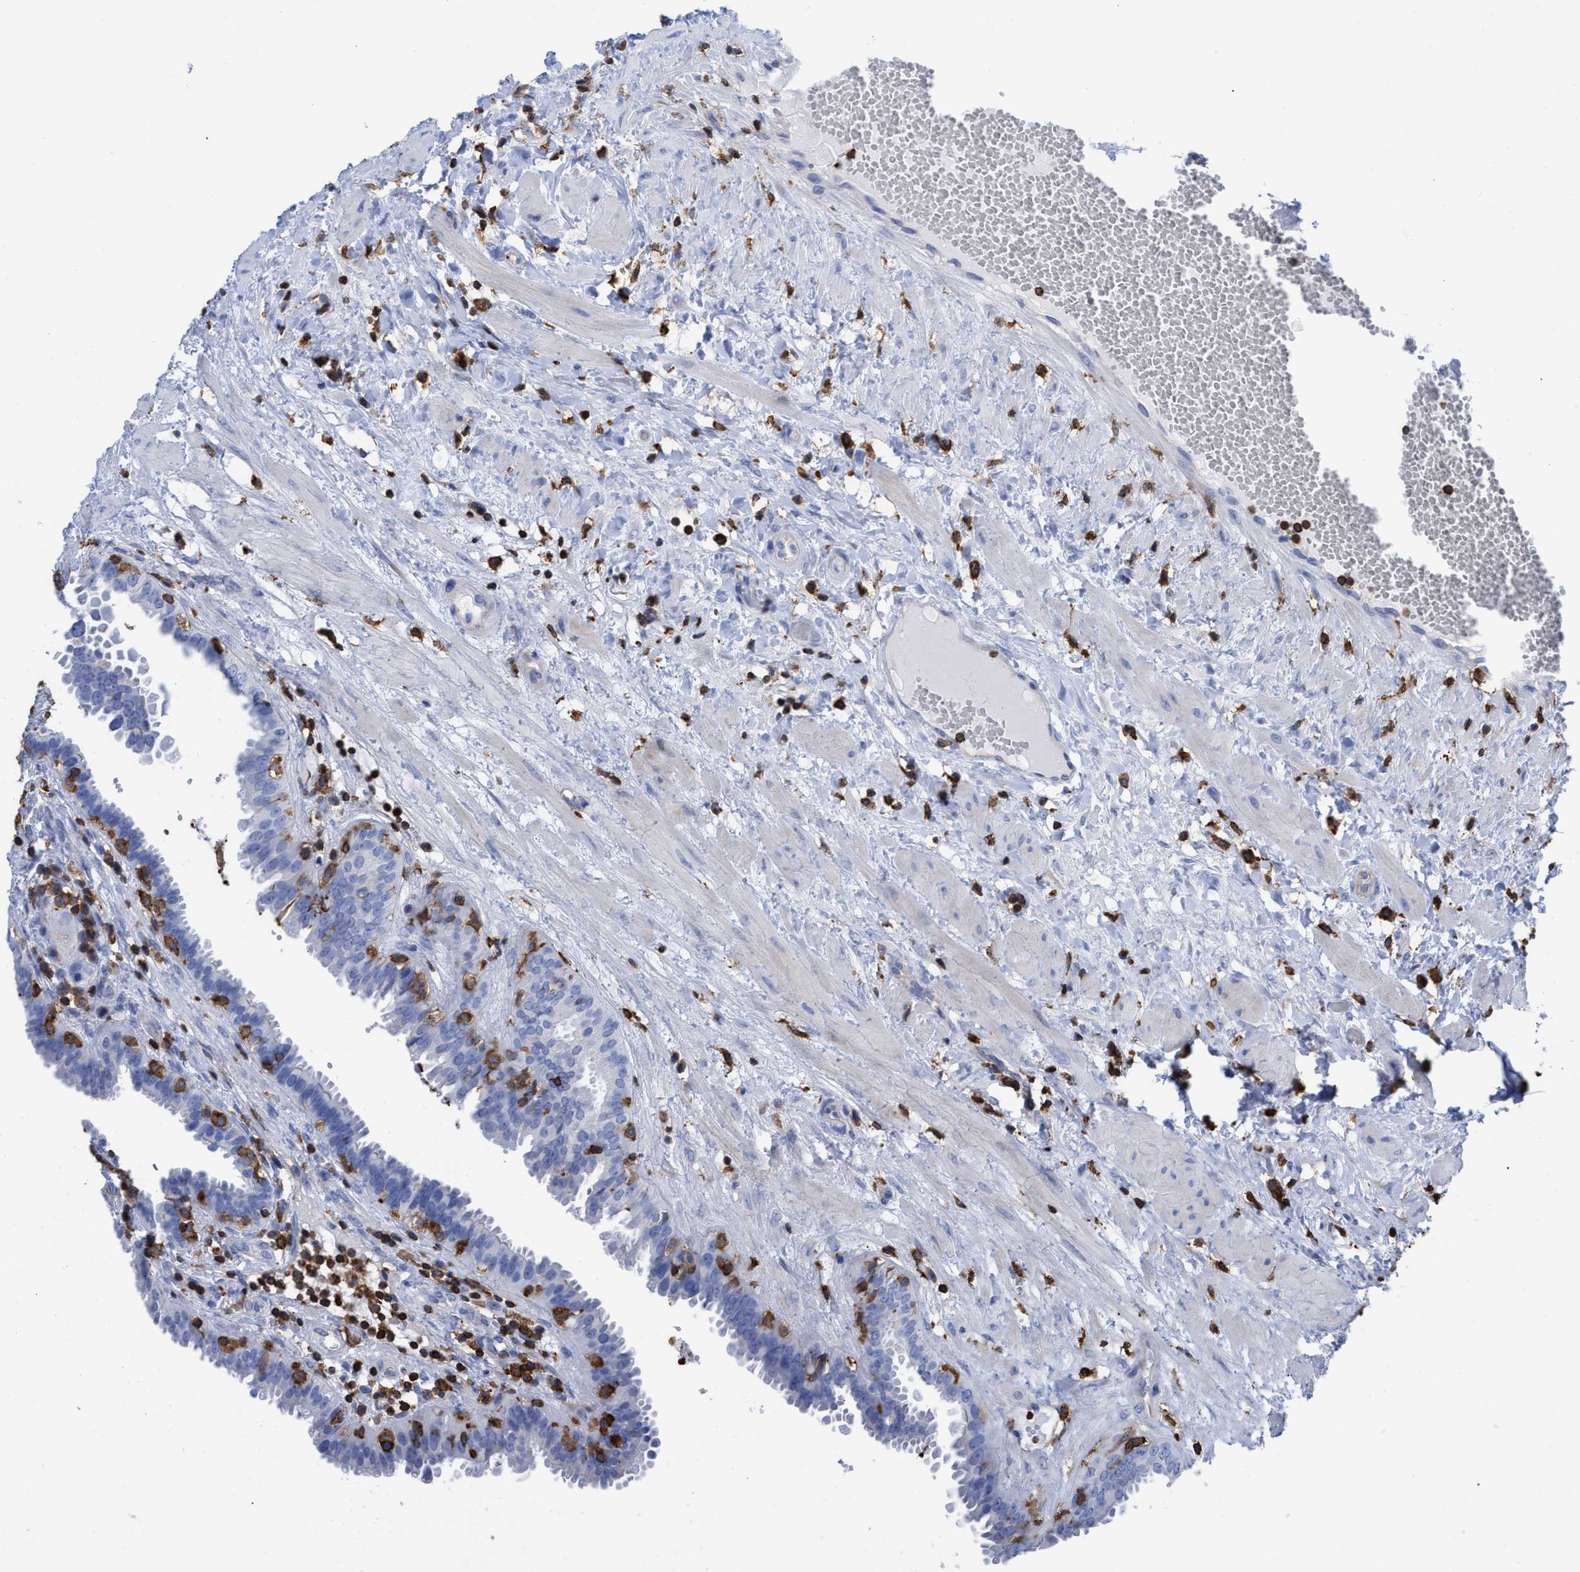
{"staining": {"intensity": "negative", "quantity": "none", "location": "none"}, "tissue": "seminal vesicle", "cell_type": "Glandular cells", "image_type": "normal", "snomed": [{"axis": "morphology", "description": "Normal tissue, NOS"}, {"axis": "morphology", "description": "Adenocarcinoma, High grade"}, {"axis": "topography", "description": "Prostate"}, {"axis": "topography", "description": "Seminal veicle"}], "caption": "Immunohistochemistry (IHC) micrograph of unremarkable seminal vesicle: human seminal vesicle stained with DAB (3,3'-diaminobenzidine) exhibits no significant protein expression in glandular cells.", "gene": "HCLS1", "patient": {"sex": "male", "age": 55}}